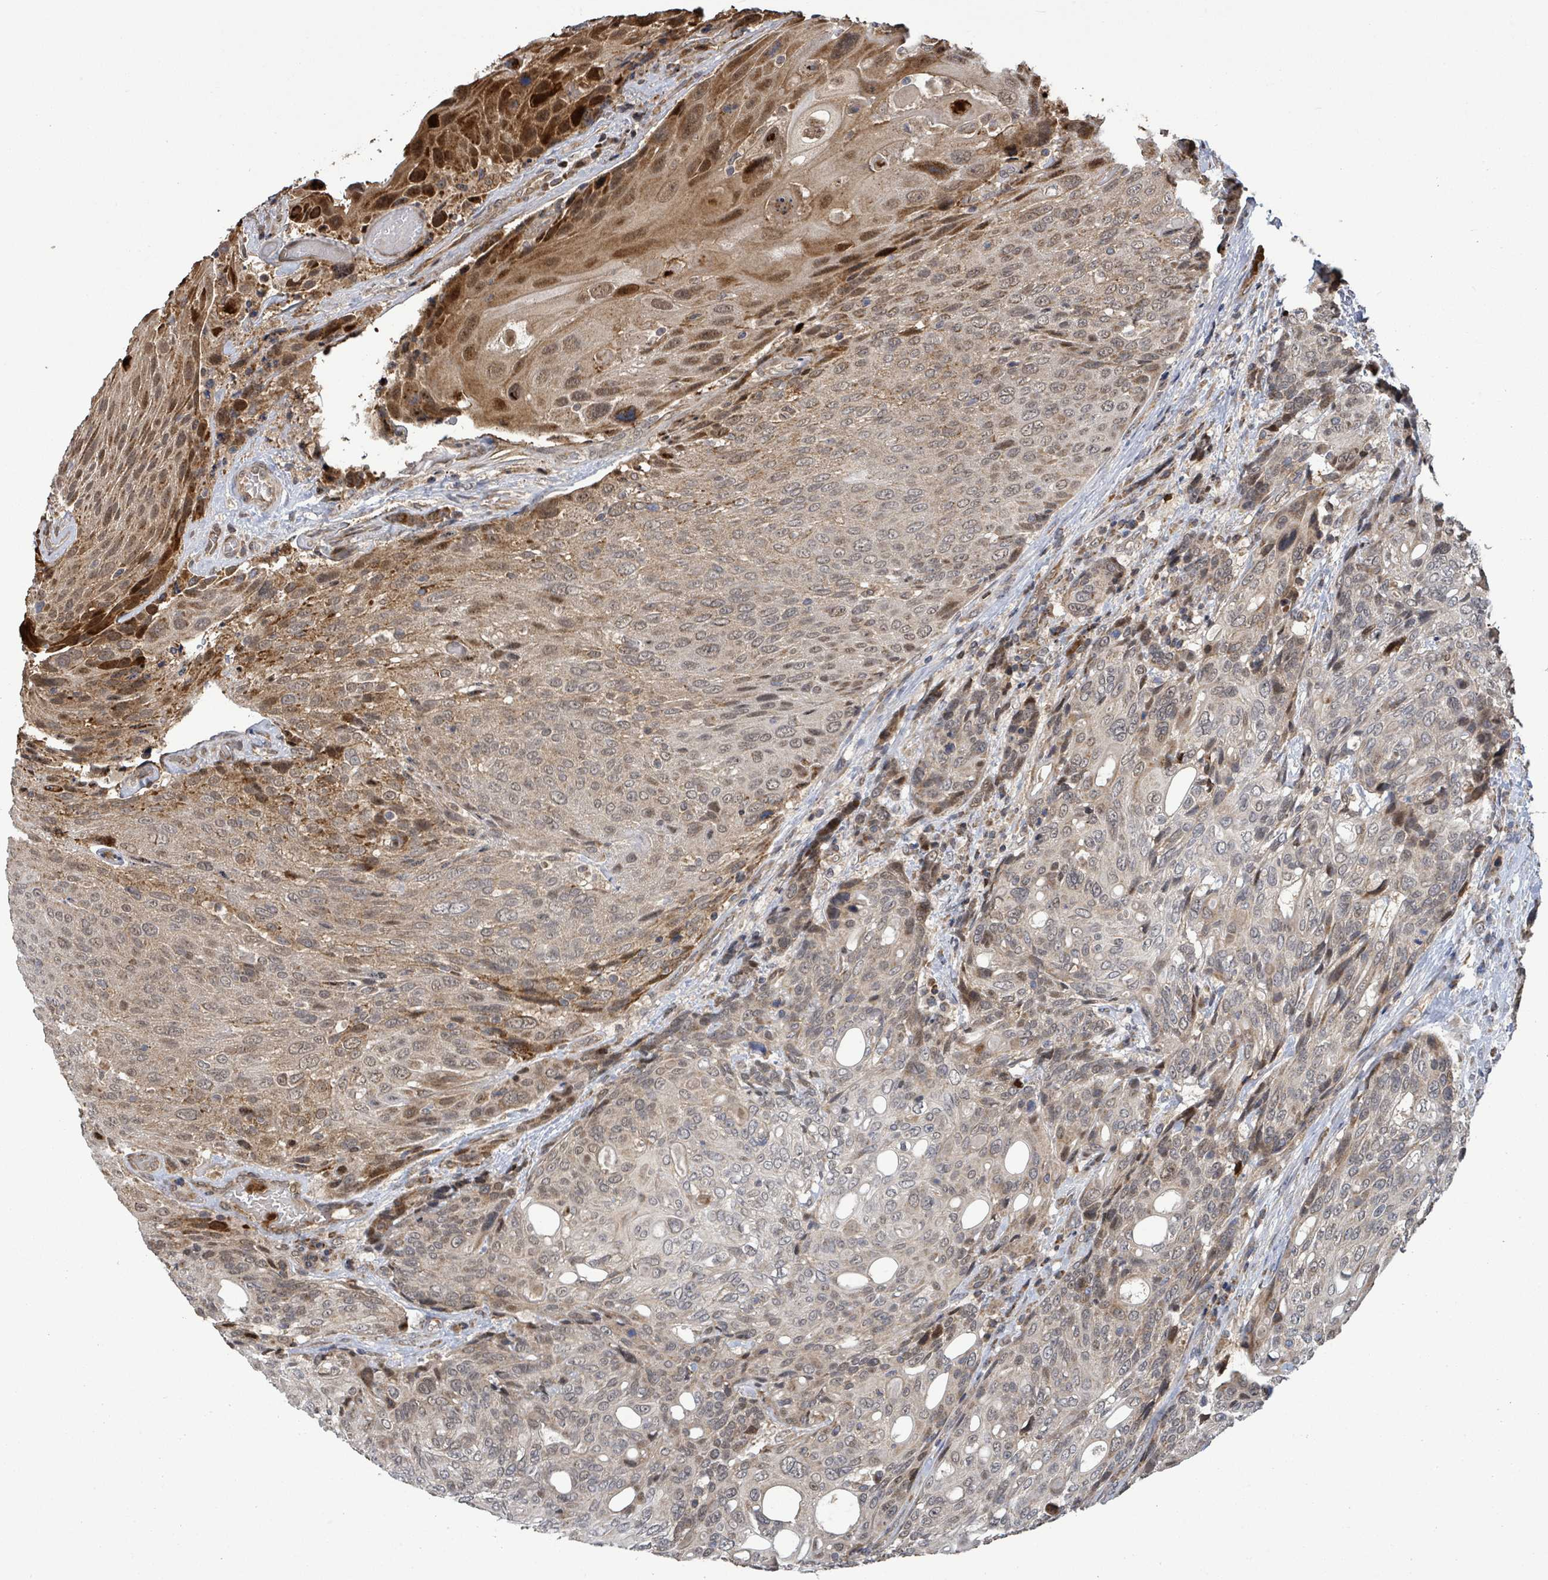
{"staining": {"intensity": "moderate", "quantity": "25%-75%", "location": "cytoplasmic/membranous,nuclear"}, "tissue": "urothelial cancer", "cell_type": "Tumor cells", "image_type": "cancer", "snomed": [{"axis": "morphology", "description": "Urothelial carcinoma, High grade"}, {"axis": "topography", "description": "Urinary bladder"}], "caption": "IHC (DAB) staining of urothelial carcinoma (high-grade) exhibits moderate cytoplasmic/membranous and nuclear protein positivity in about 25%-75% of tumor cells.", "gene": "COQ6", "patient": {"sex": "female", "age": 70}}